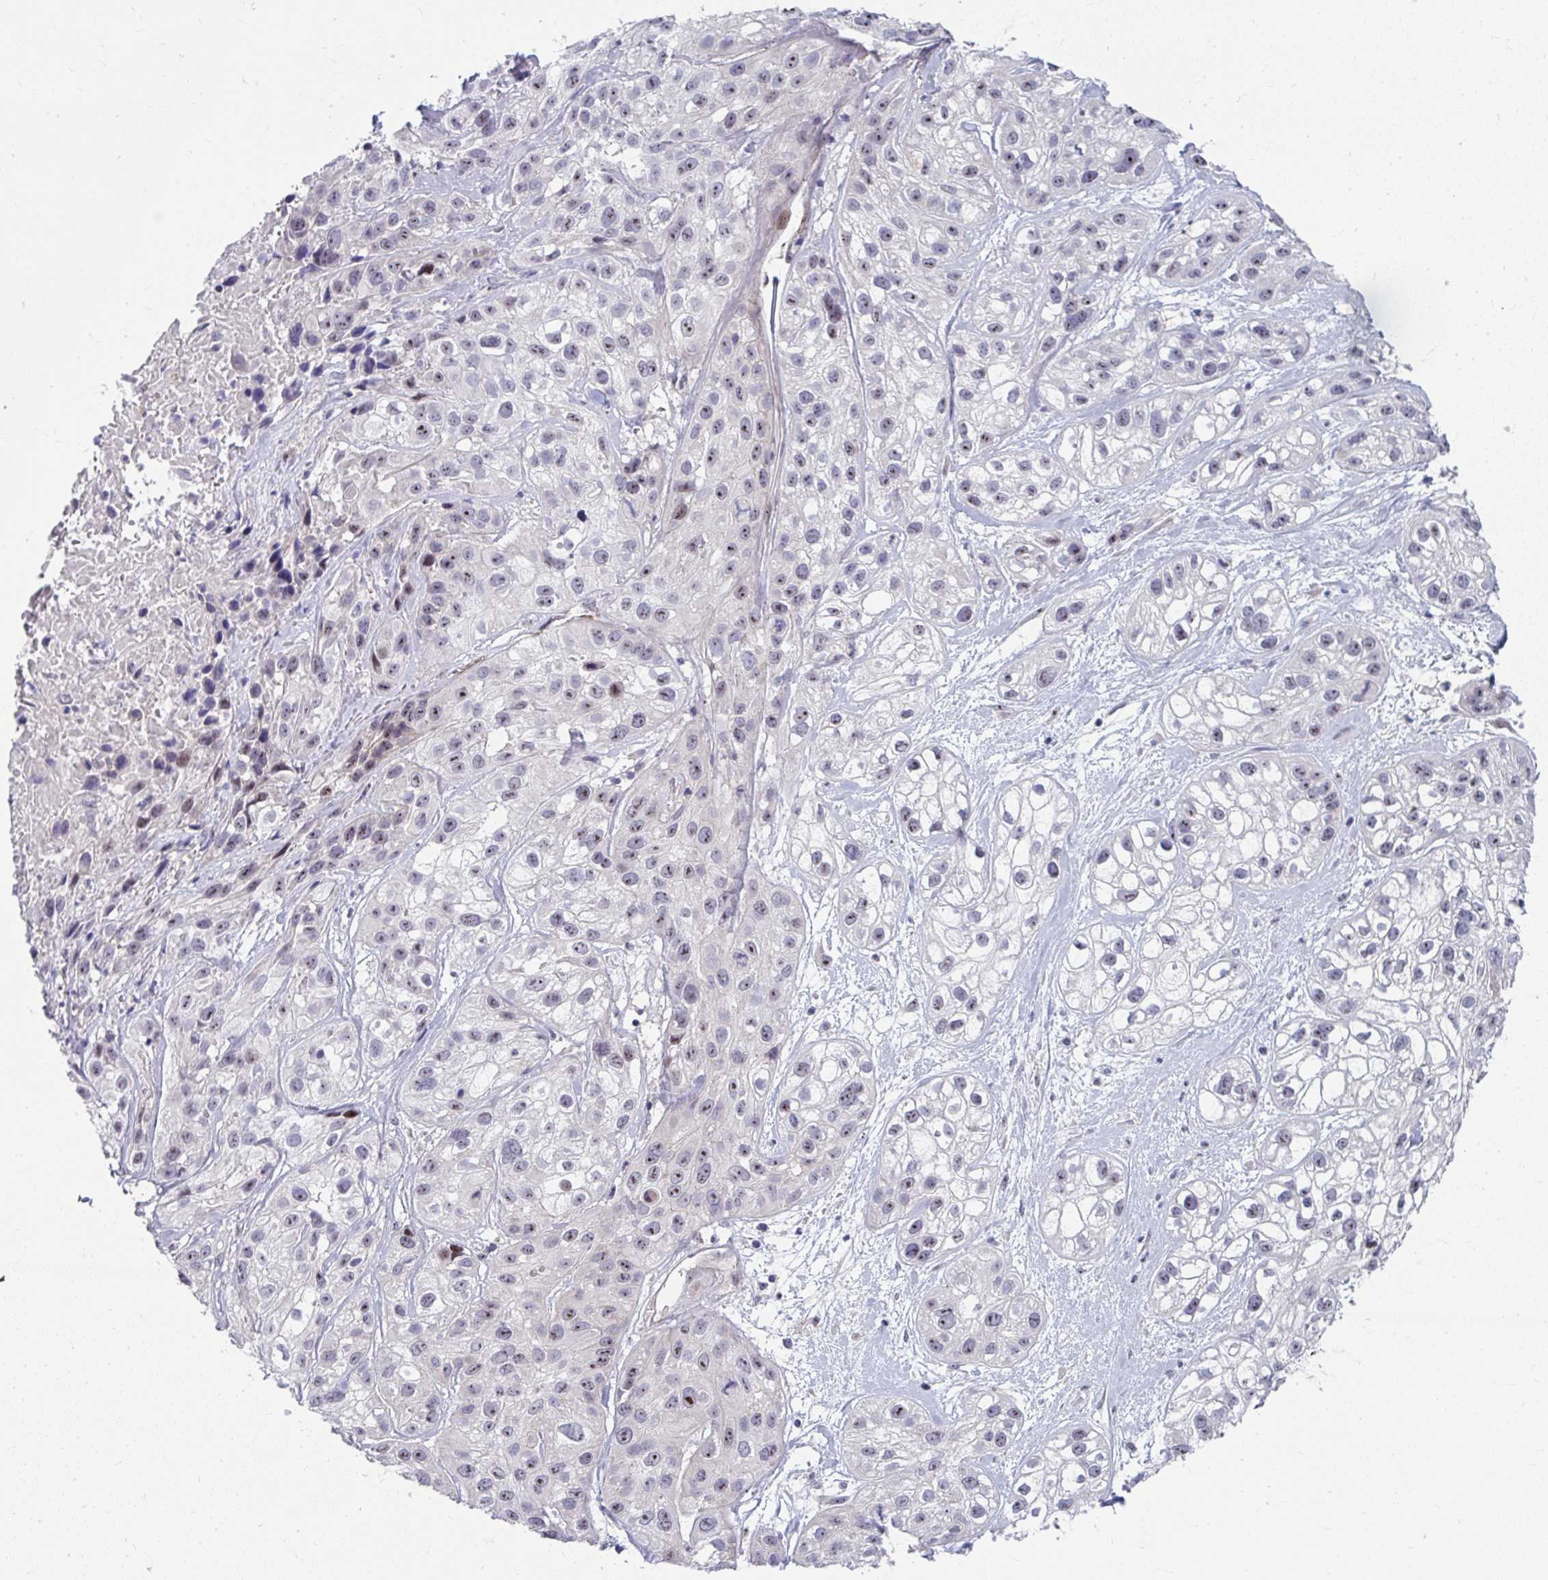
{"staining": {"intensity": "moderate", "quantity": "<25%", "location": "nuclear"}, "tissue": "skin cancer", "cell_type": "Tumor cells", "image_type": "cancer", "snomed": [{"axis": "morphology", "description": "Squamous cell carcinoma, NOS"}, {"axis": "topography", "description": "Skin"}], "caption": "Human skin cancer stained with a protein marker shows moderate staining in tumor cells.", "gene": "MUS81", "patient": {"sex": "male", "age": 82}}